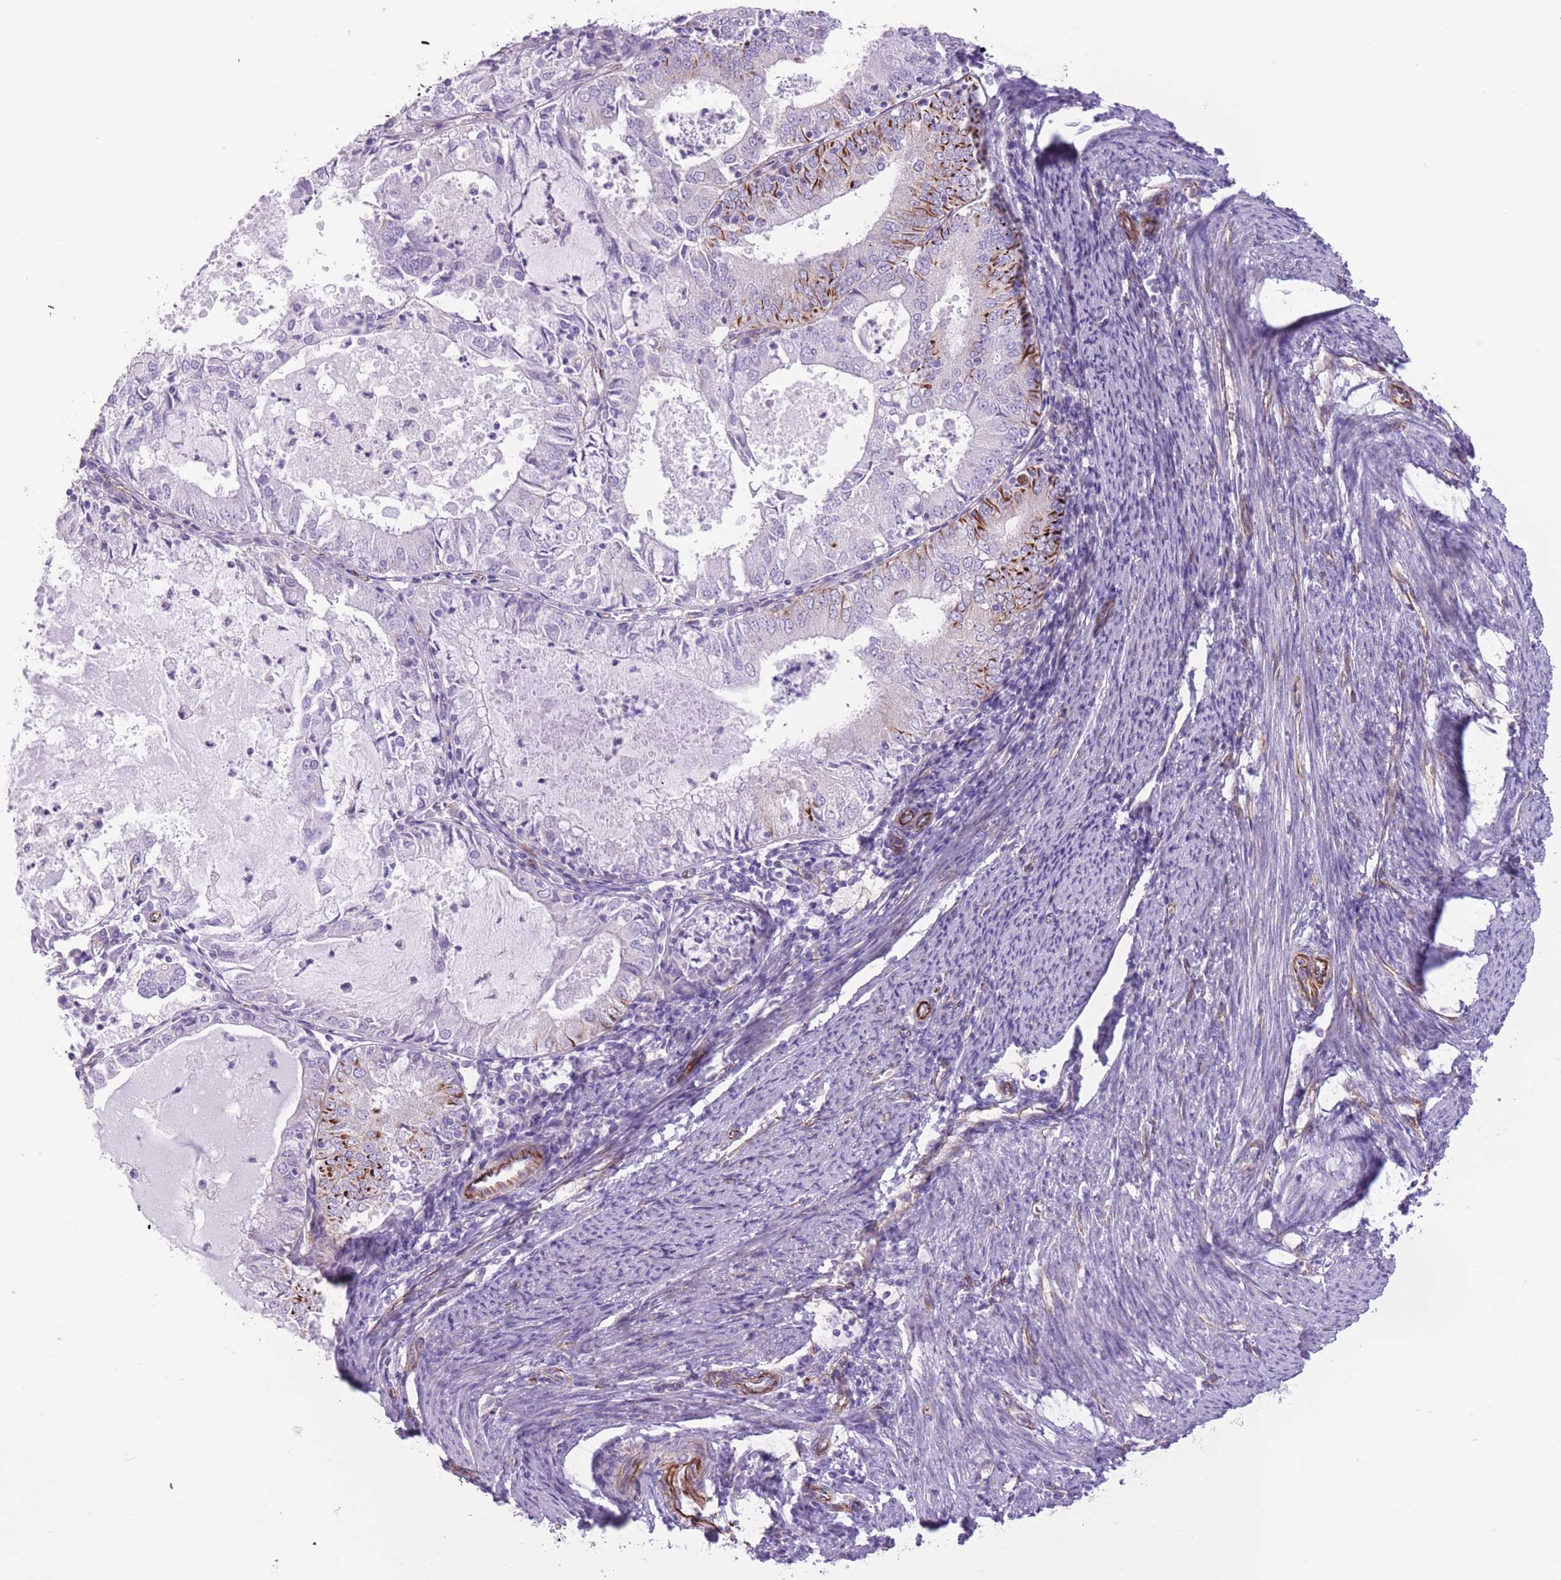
{"staining": {"intensity": "strong", "quantity": "<25%", "location": "cytoplasmic/membranous"}, "tissue": "endometrial cancer", "cell_type": "Tumor cells", "image_type": "cancer", "snomed": [{"axis": "morphology", "description": "Adenocarcinoma, NOS"}, {"axis": "topography", "description": "Endometrium"}], "caption": "High-magnification brightfield microscopy of endometrial adenocarcinoma stained with DAB (brown) and counterstained with hematoxylin (blue). tumor cells exhibit strong cytoplasmic/membranous positivity is seen in about<25% of cells.", "gene": "PTCD1", "patient": {"sex": "female", "age": 57}}